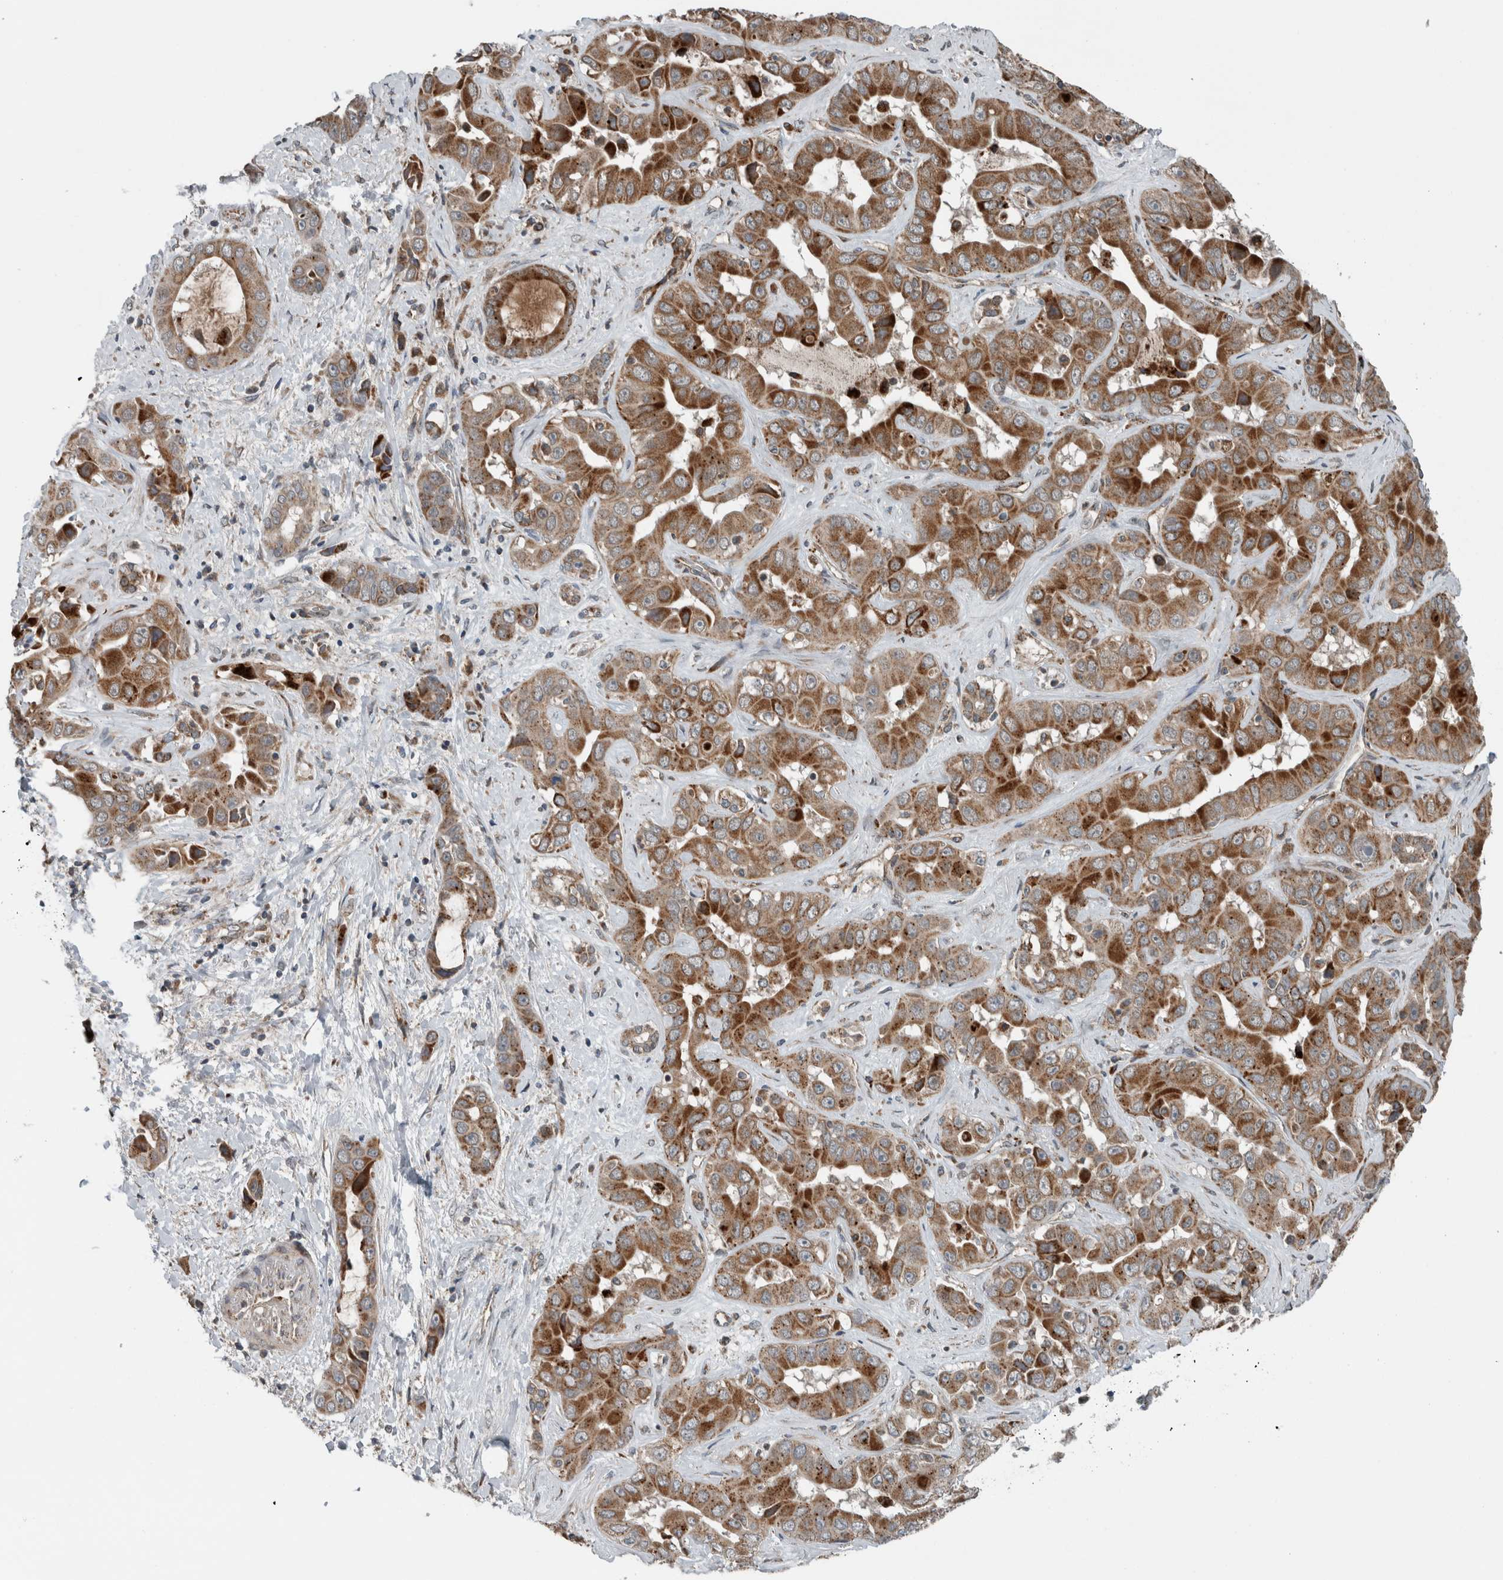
{"staining": {"intensity": "strong", "quantity": ">75%", "location": "cytoplasmic/membranous"}, "tissue": "liver cancer", "cell_type": "Tumor cells", "image_type": "cancer", "snomed": [{"axis": "morphology", "description": "Cholangiocarcinoma"}, {"axis": "topography", "description": "Liver"}], "caption": "This photomicrograph exhibits cholangiocarcinoma (liver) stained with IHC to label a protein in brown. The cytoplasmic/membranous of tumor cells show strong positivity for the protein. Nuclei are counter-stained blue.", "gene": "GBA2", "patient": {"sex": "female", "age": 52}}